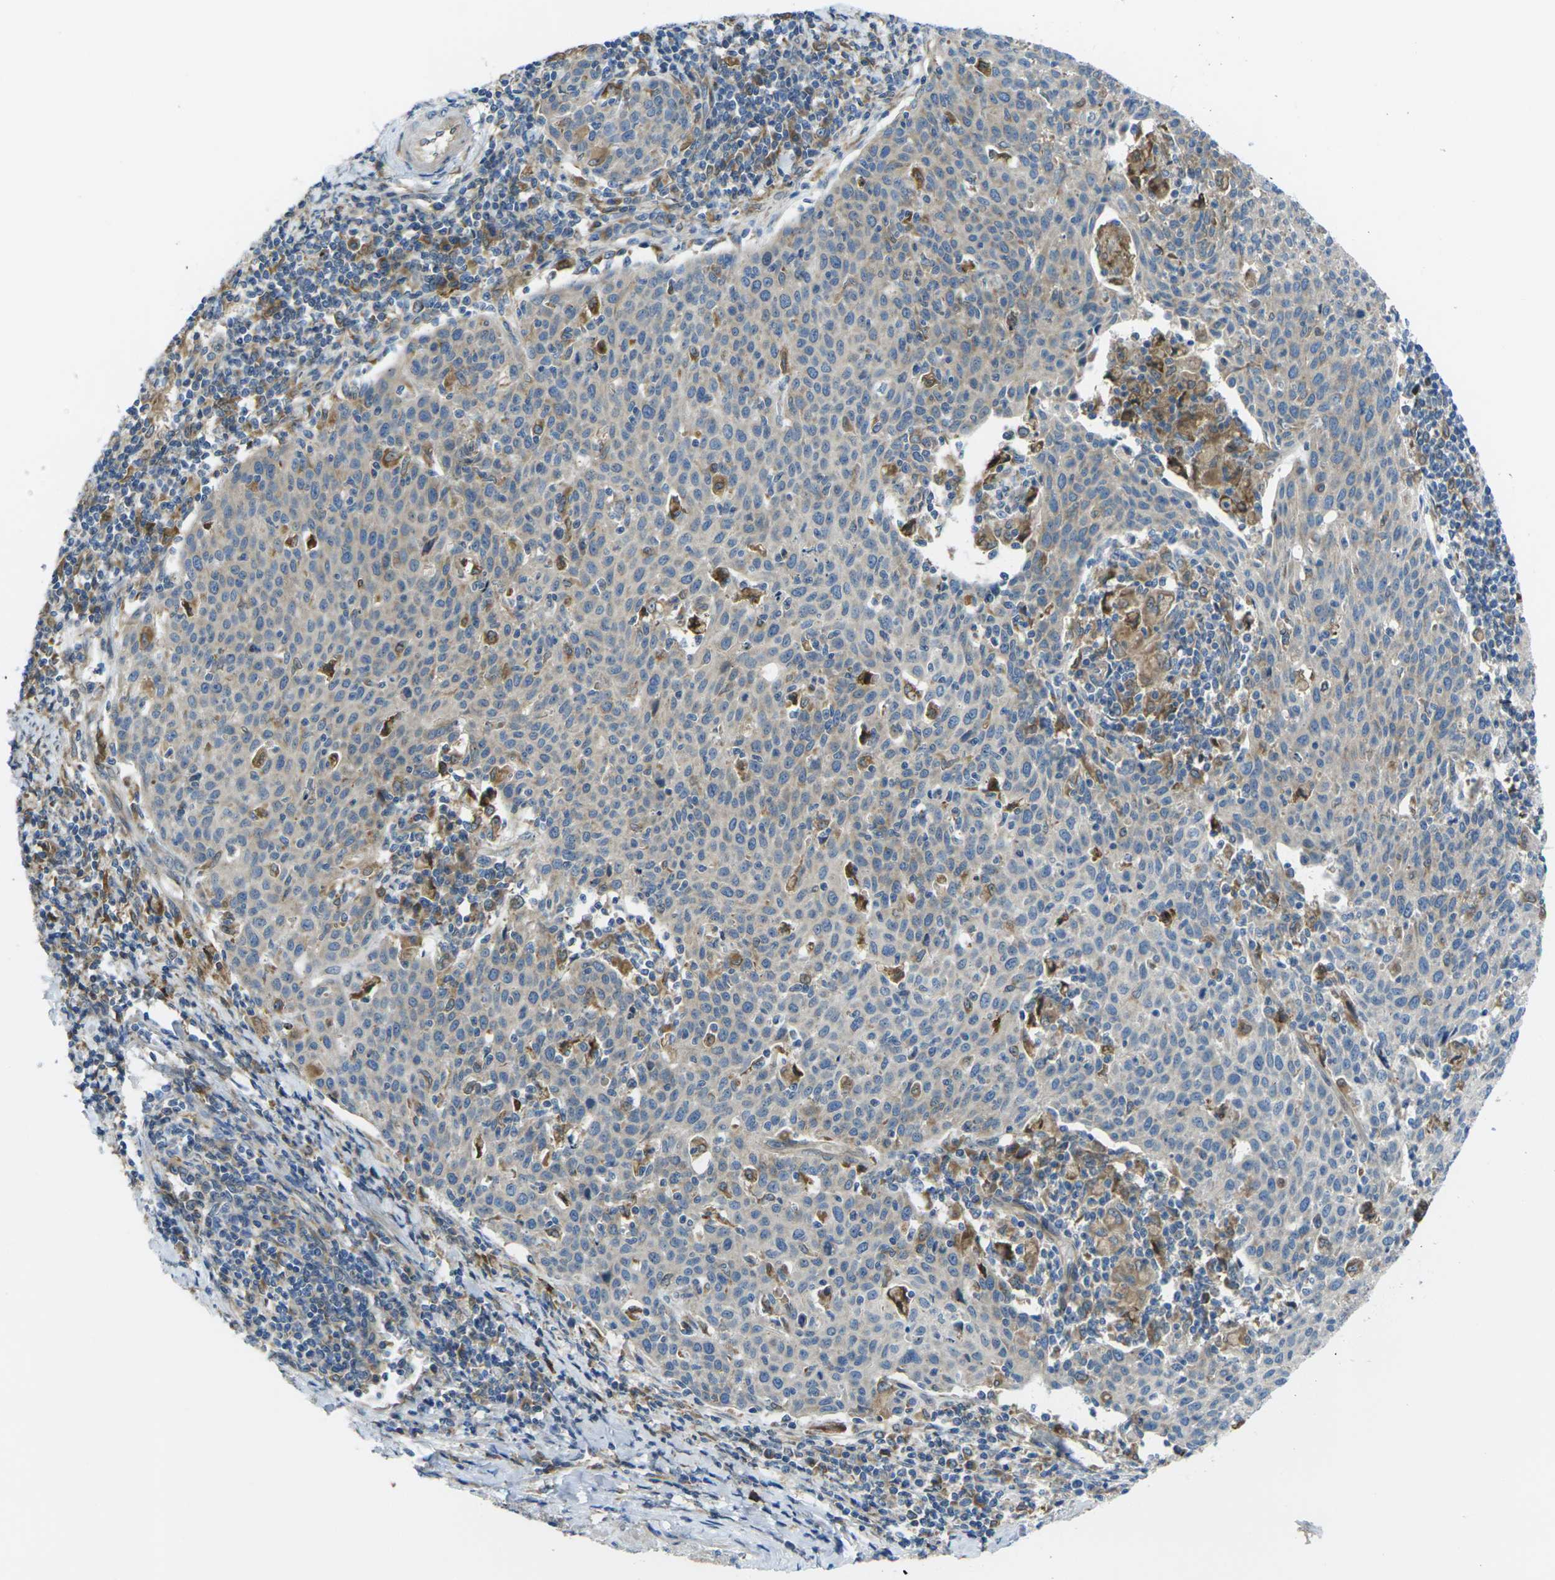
{"staining": {"intensity": "weak", "quantity": "<25%", "location": "cytoplasmic/membranous"}, "tissue": "cervical cancer", "cell_type": "Tumor cells", "image_type": "cancer", "snomed": [{"axis": "morphology", "description": "Squamous cell carcinoma, NOS"}, {"axis": "topography", "description": "Cervix"}], "caption": "DAB (3,3'-diaminobenzidine) immunohistochemical staining of human cervical cancer (squamous cell carcinoma) reveals no significant staining in tumor cells. (DAB (3,3'-diaminobenzidine) IHC, high magnification).", "gene": "FZD1", "patient": {"sex": "female", "age": 38}}